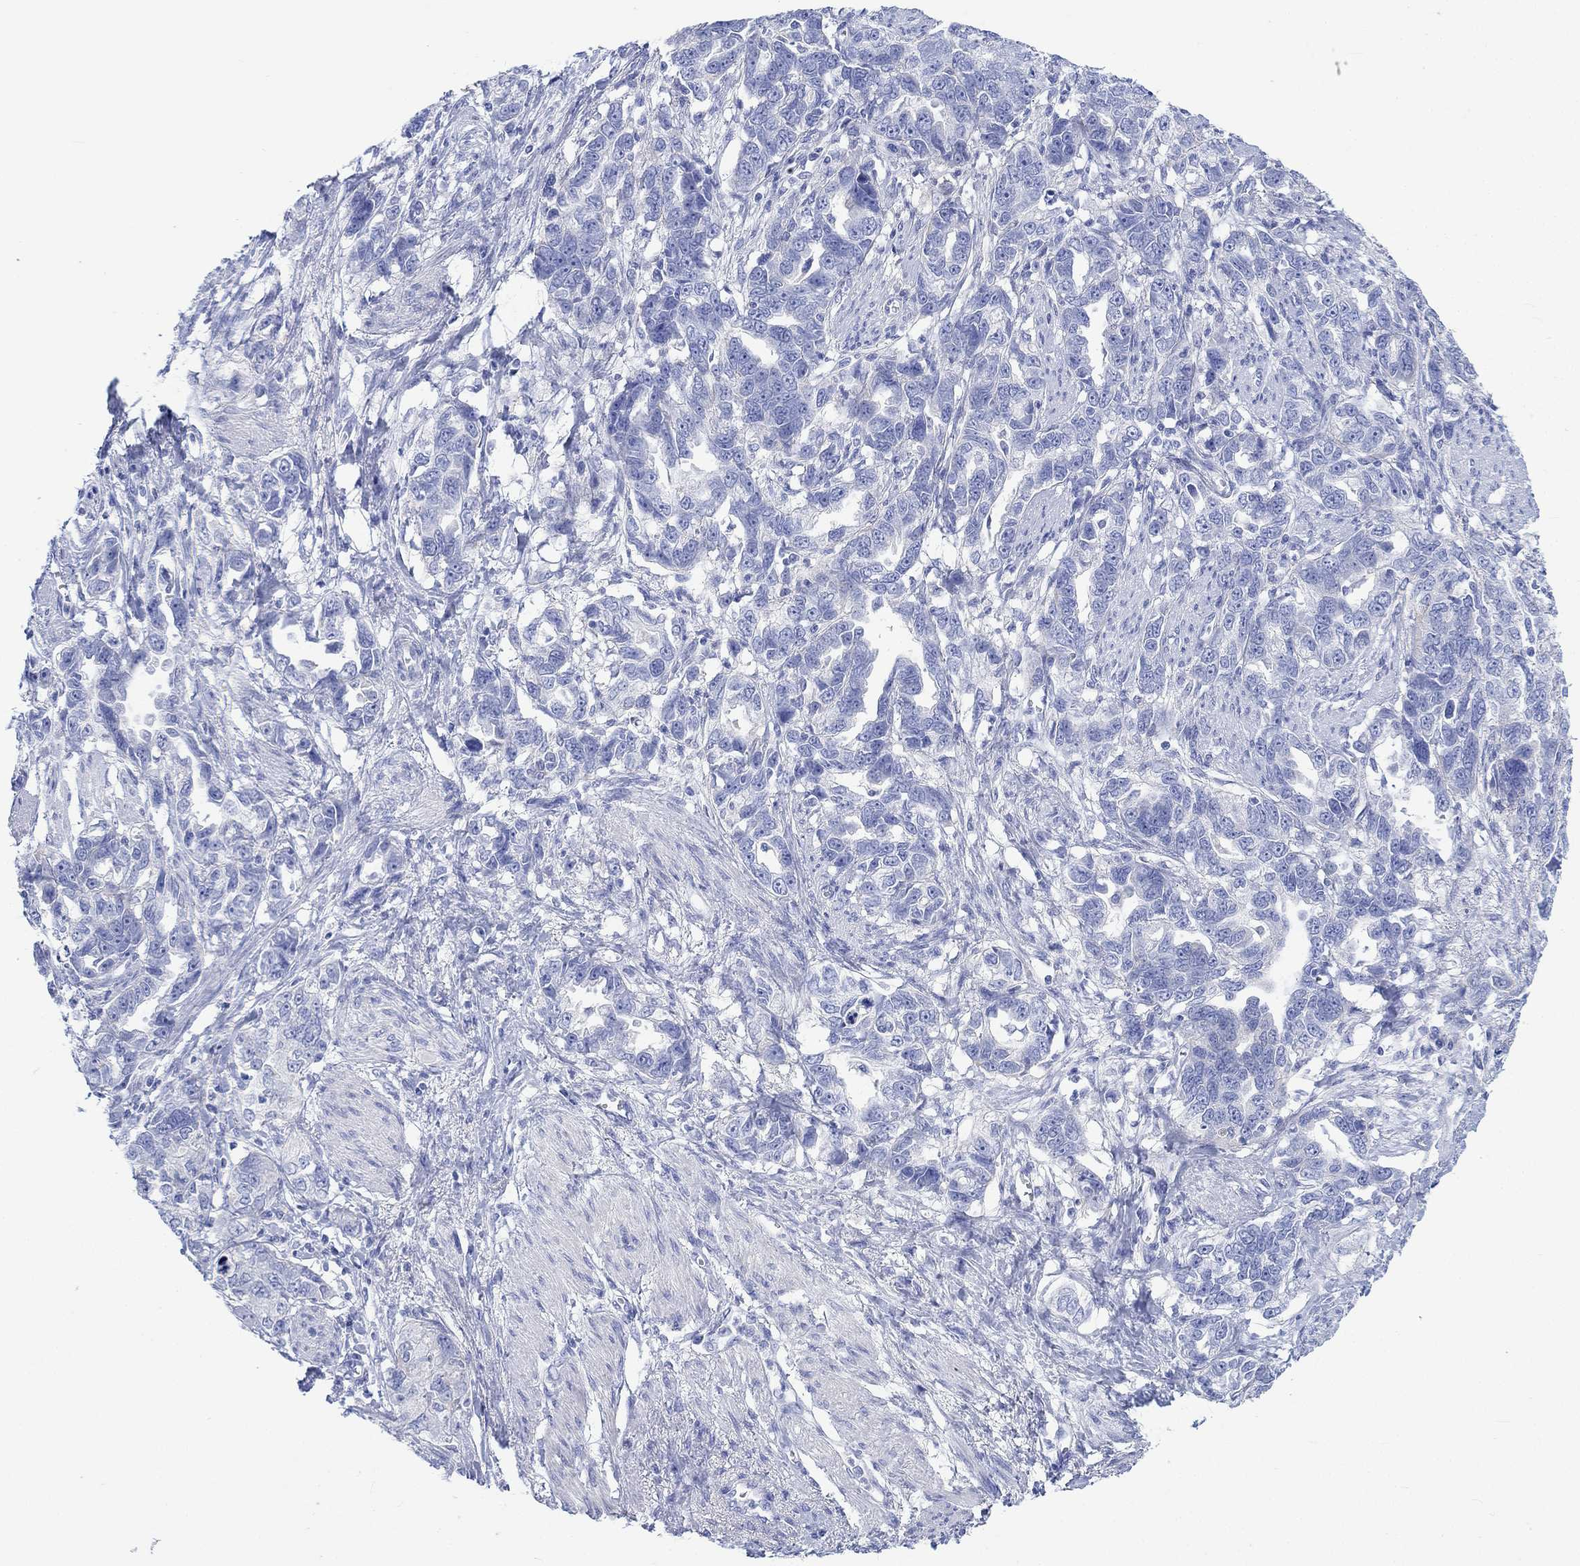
{"staining": {"intensity": "negative", "quantity": "none", "location": "none"}, "tissue": "ovarian cancer", "cell_type": "Tumor cells", "image_type": "cancer", "snomed": [{"axis": "morphology", "description": "Cystadenocarcinoma, serous, NOS"}, {"axis": "topography", "description": "Ovary"}], "caption": "Tumor cells are negative for brown protein staining in ovarian cancer (serous cystadenocarcinoma).", "gene": "REEP6", "patient": {"sex": "female", "age": 51}}